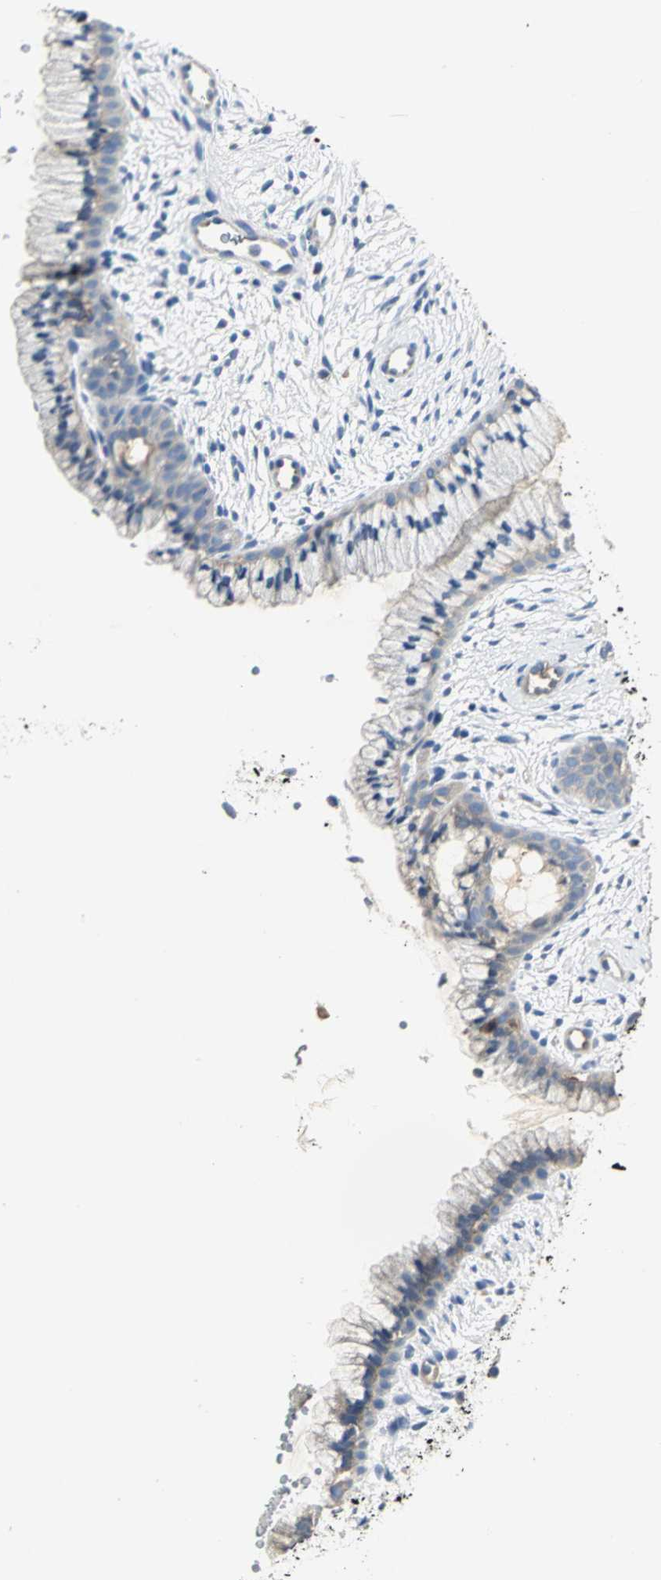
{"staining": {"intensity": "moderate", "quantity": "25%-75%", "location": "cytoplasmic/membranous"}, "tissue": "cervix", "cell_type": "Glandular cells", "image_type": "normal", "snomed": [{"axis": "morphology", "description": "Normal tissue, NOS"}, {"axis": "topography", "description": "Cervix"}], "caption": "Approximately 25%-75% of glandular cells in unremarkable cervix reveal moderate cytoplasmic/membranous protein positivity as visualized by brown immunohistochemical staining.", "gene": "CHRNB1", "patient": {"sex": "female", "age": 39}}